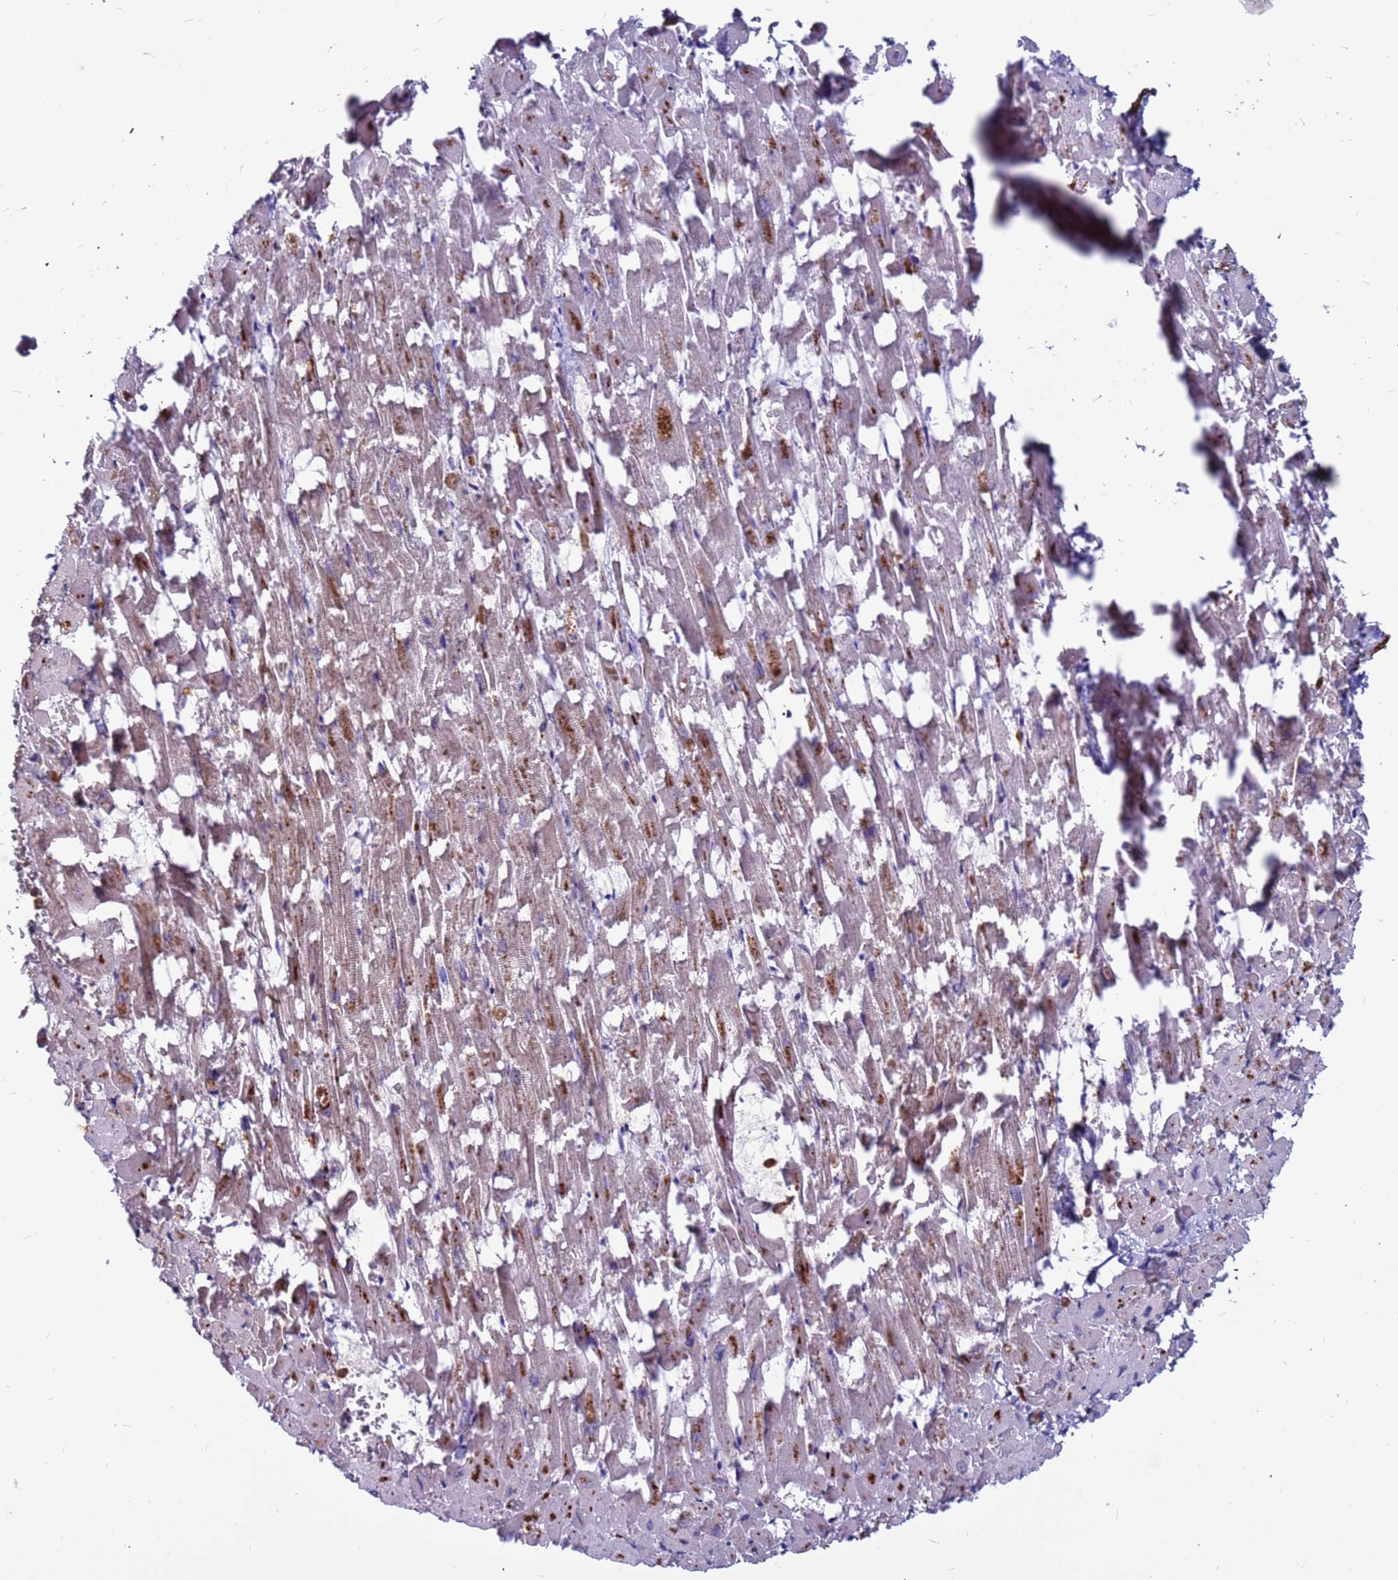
{"staining": {"intensity": "weak", "quantity": "25%-75%", "location": "cytoplasmic/membranous,nuclear"}, "tissue": "heart muscle", "cell_type": "Cardiomyocytes", "image_type": "normal", "snomed": [{"axis": "morphology", "description": "Normal tissue, NOS"}, {"axis": "topography", "description": "Heart"}], "caption": "Immunohistochemistry (IHC) of unremarkable human heart muscle displays low levels of weak cytoplasmic/membranous,nuclear expression in about 25%-75% of cardiomyocytes.", "gene": "CLK3", "patient": {"sex": "female", "age": 64}}